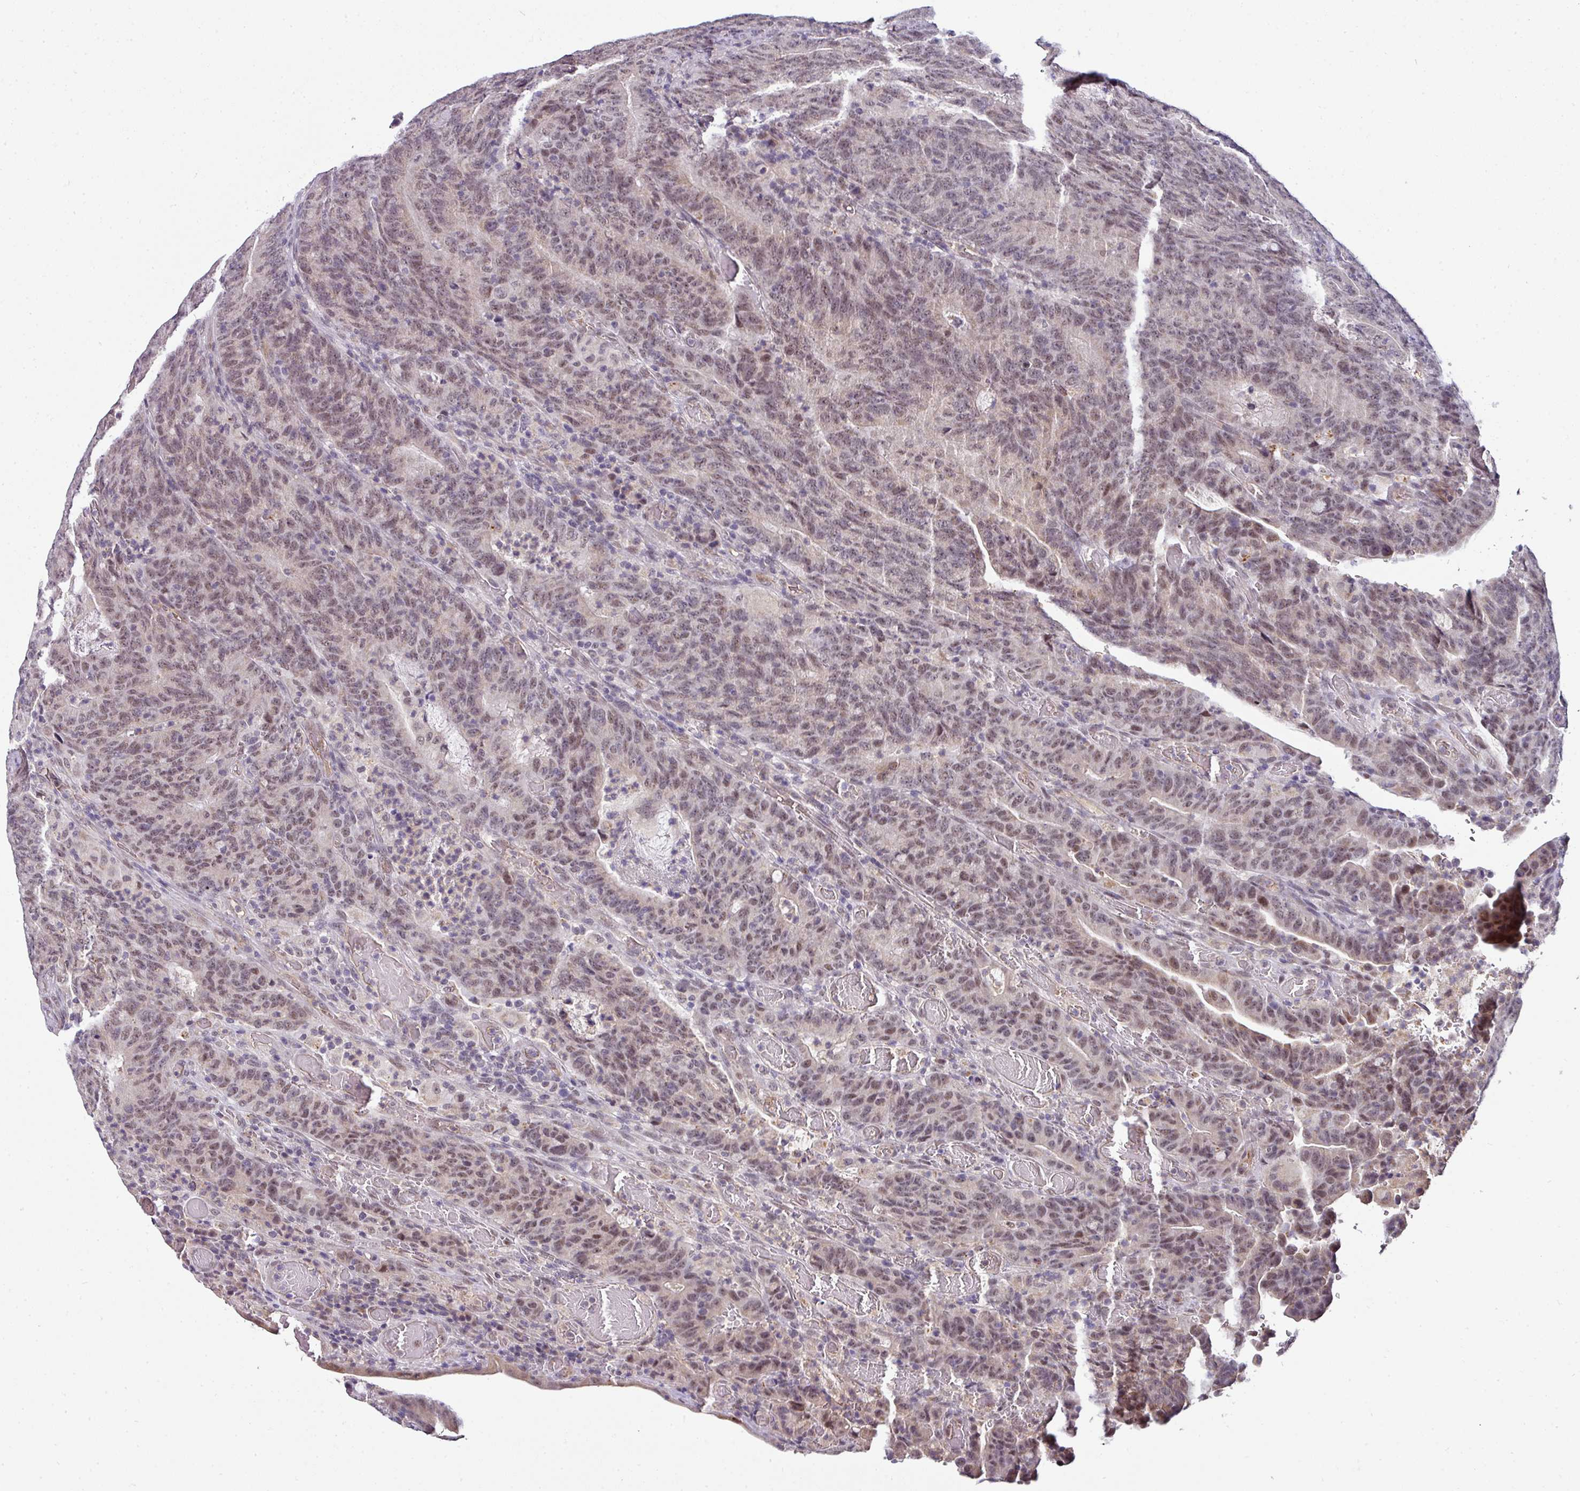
{"staining": {"intensity": "weak", "quantity": "25%-75%", "location": "nuclear"}, "tissue": "colorectal cancer", "cell_type": "Tumor cells", "image_type": "cancer", "snomed": [{"axis": "morphology", "description": "Normal tissue, NOS"}, {"axis": "morphology", "description": "Adenocarcinoma, NOS"}, {"axis": "topography", "description": "Colon"}], "caption": "Immunohistochemical staining of colorectal adenocarcinoma exhibits low levels of weak nuclear expression in about 25%-75% of tumor cells.", "gene": "NAPSA", "patient": {"sex": "female", "age": 75}}